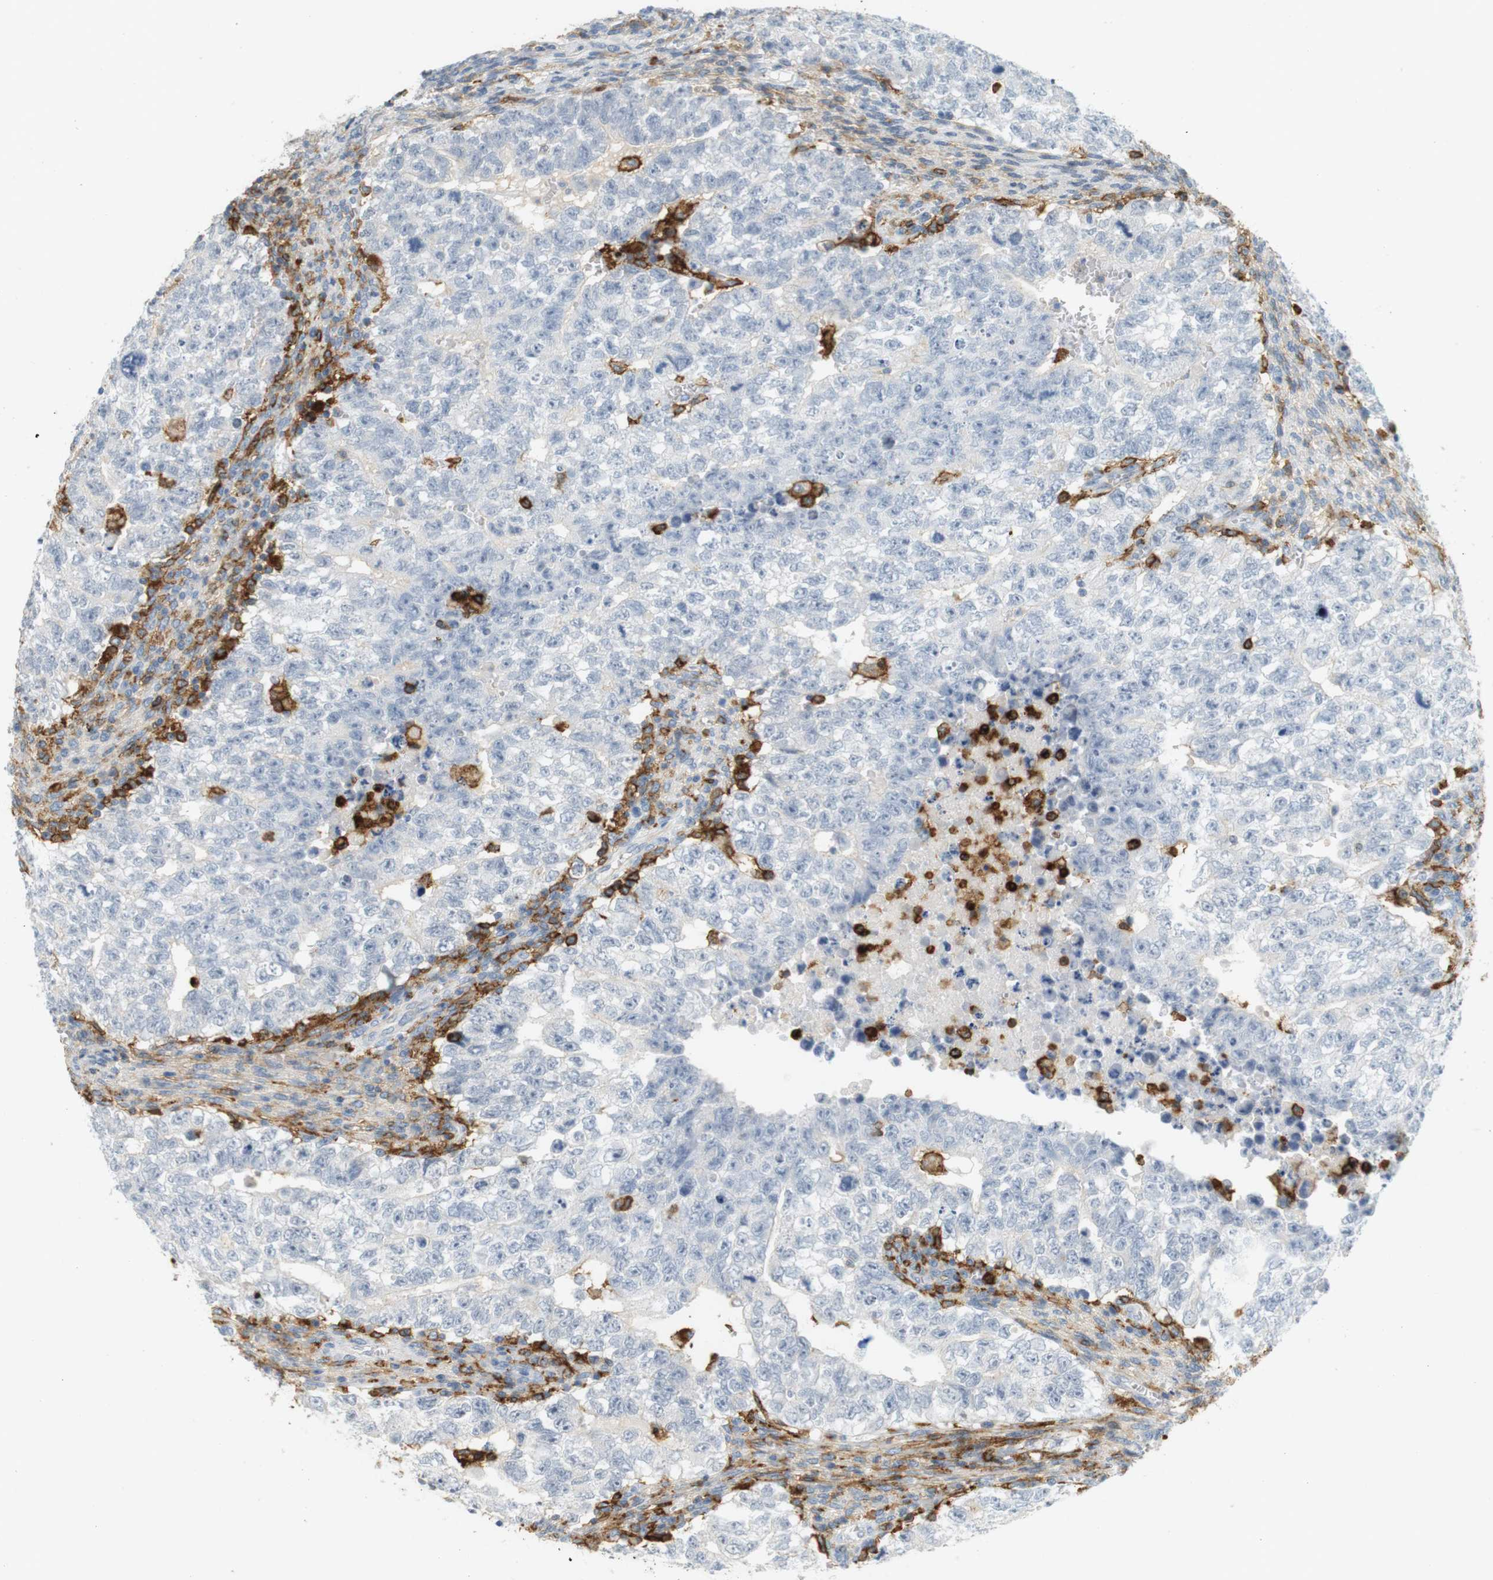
{"staining": {"intensity": "negative", "quantity": "none", "location": "none"}, "tissue": "testis cancer", "cell_type": "Tumor cells", "image_type": "cancer", "snomed": [{"axis": "morphology", "description": "Seminoma, NOS"}, {"axis": "morphology", "description": "Carcinoma, Embryonal, NOS"}, {"axis": "topography", "description": "Testis"}], "caption": "Human testis cancer stained for a protein using IHC displays no staining in tumor cells.", "gene": "SIRPA", "patient": {"sex": "male", "age": 38}}